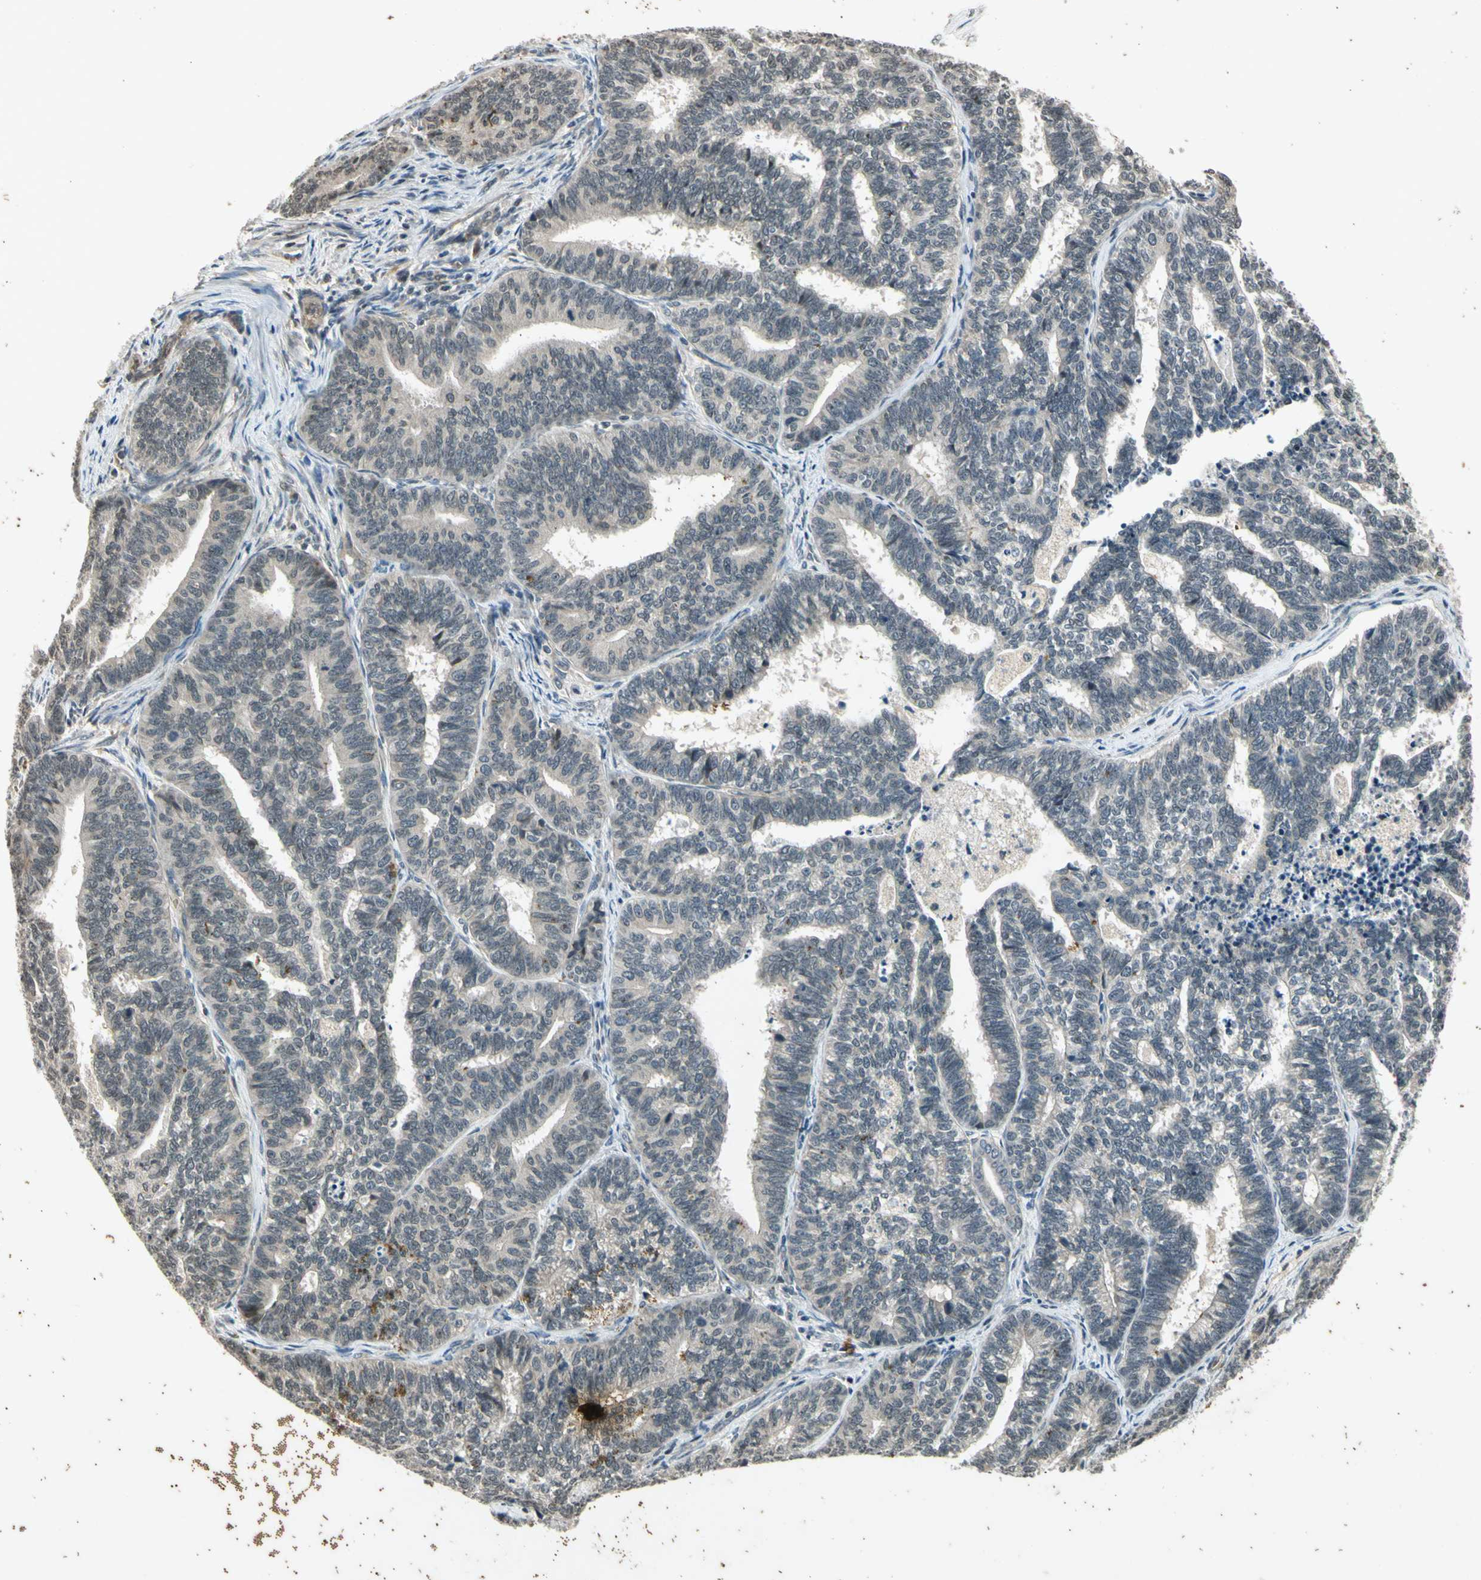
{"staining": {"intensity": "negative", "quantity": "none", "location": "none"}, "tissue": "endometrial cancer", "cell_type": "Tumor cells", "image_type": "cancer", "snomed": [{"axis": "morphology", "description": "Adenocarcinoma, NOS"}, {"axis": "topography", "description": "Endometrium"}], "caption": "Immunohistochemistry (IHC) of human endometrial cancer (adenocarcinoma) demonstrates no expression in tumor cells.", "gene": "EFNB2", "patient": {"sex": "female", "age": 70}}